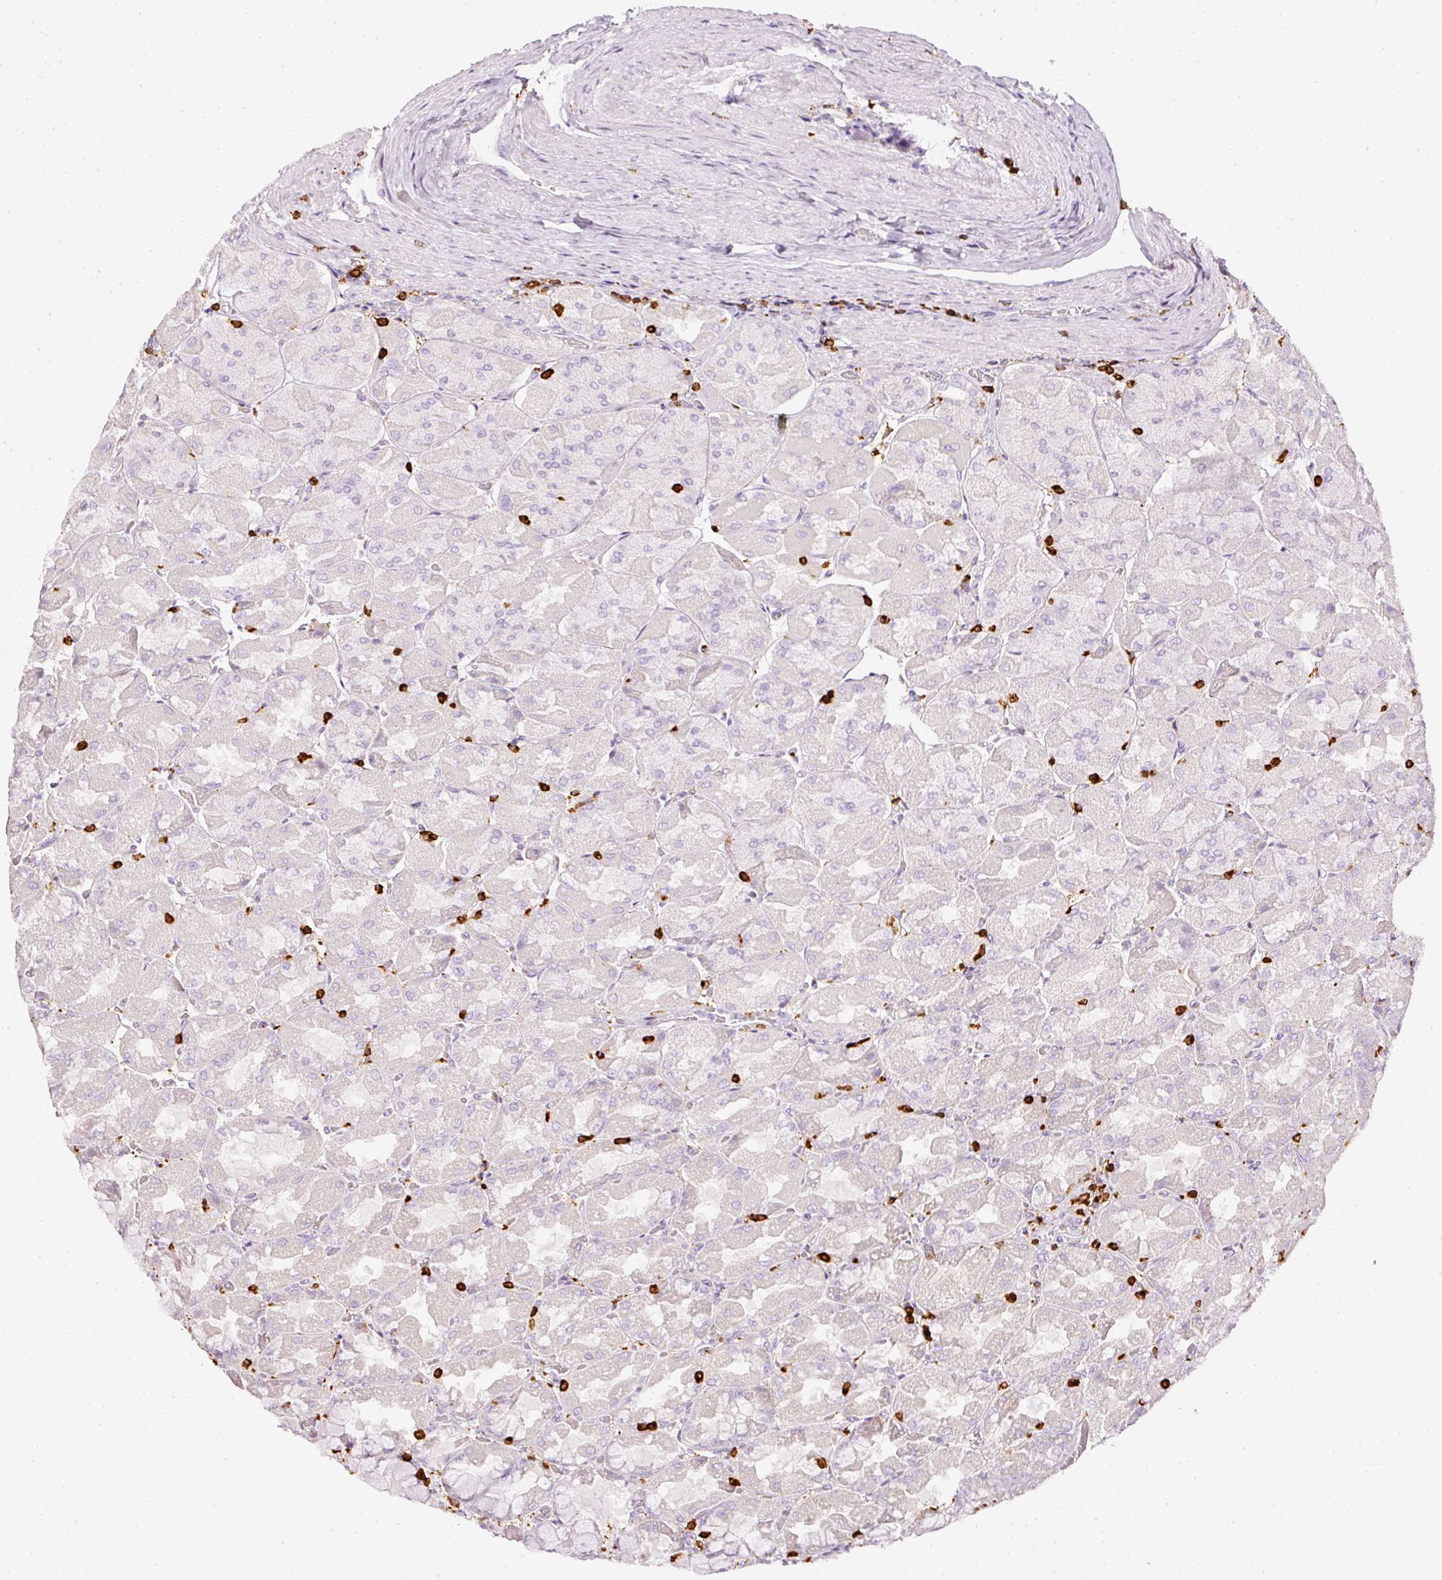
{"staining": {"intensity": "negative", "quantity": "none", "location": "none"}, "tissue": "stomach", "cell_type": "Glandular cells", "image_type": "normal", "snomed": [{"axis": "morphology", "description": "Normal tissue, NOS"}, {"axis": "topography", "description": "Stomach"}], "caption": "A micrograph of human stomach is negative for staining in glandular cells. Brightfield microscopy of immunohistochemistry stained with DAB (brown) and hematoxylin (blue), captured at high magnification.", "gene": "EVL", "patient": {"sex": "female", "age": 61}}